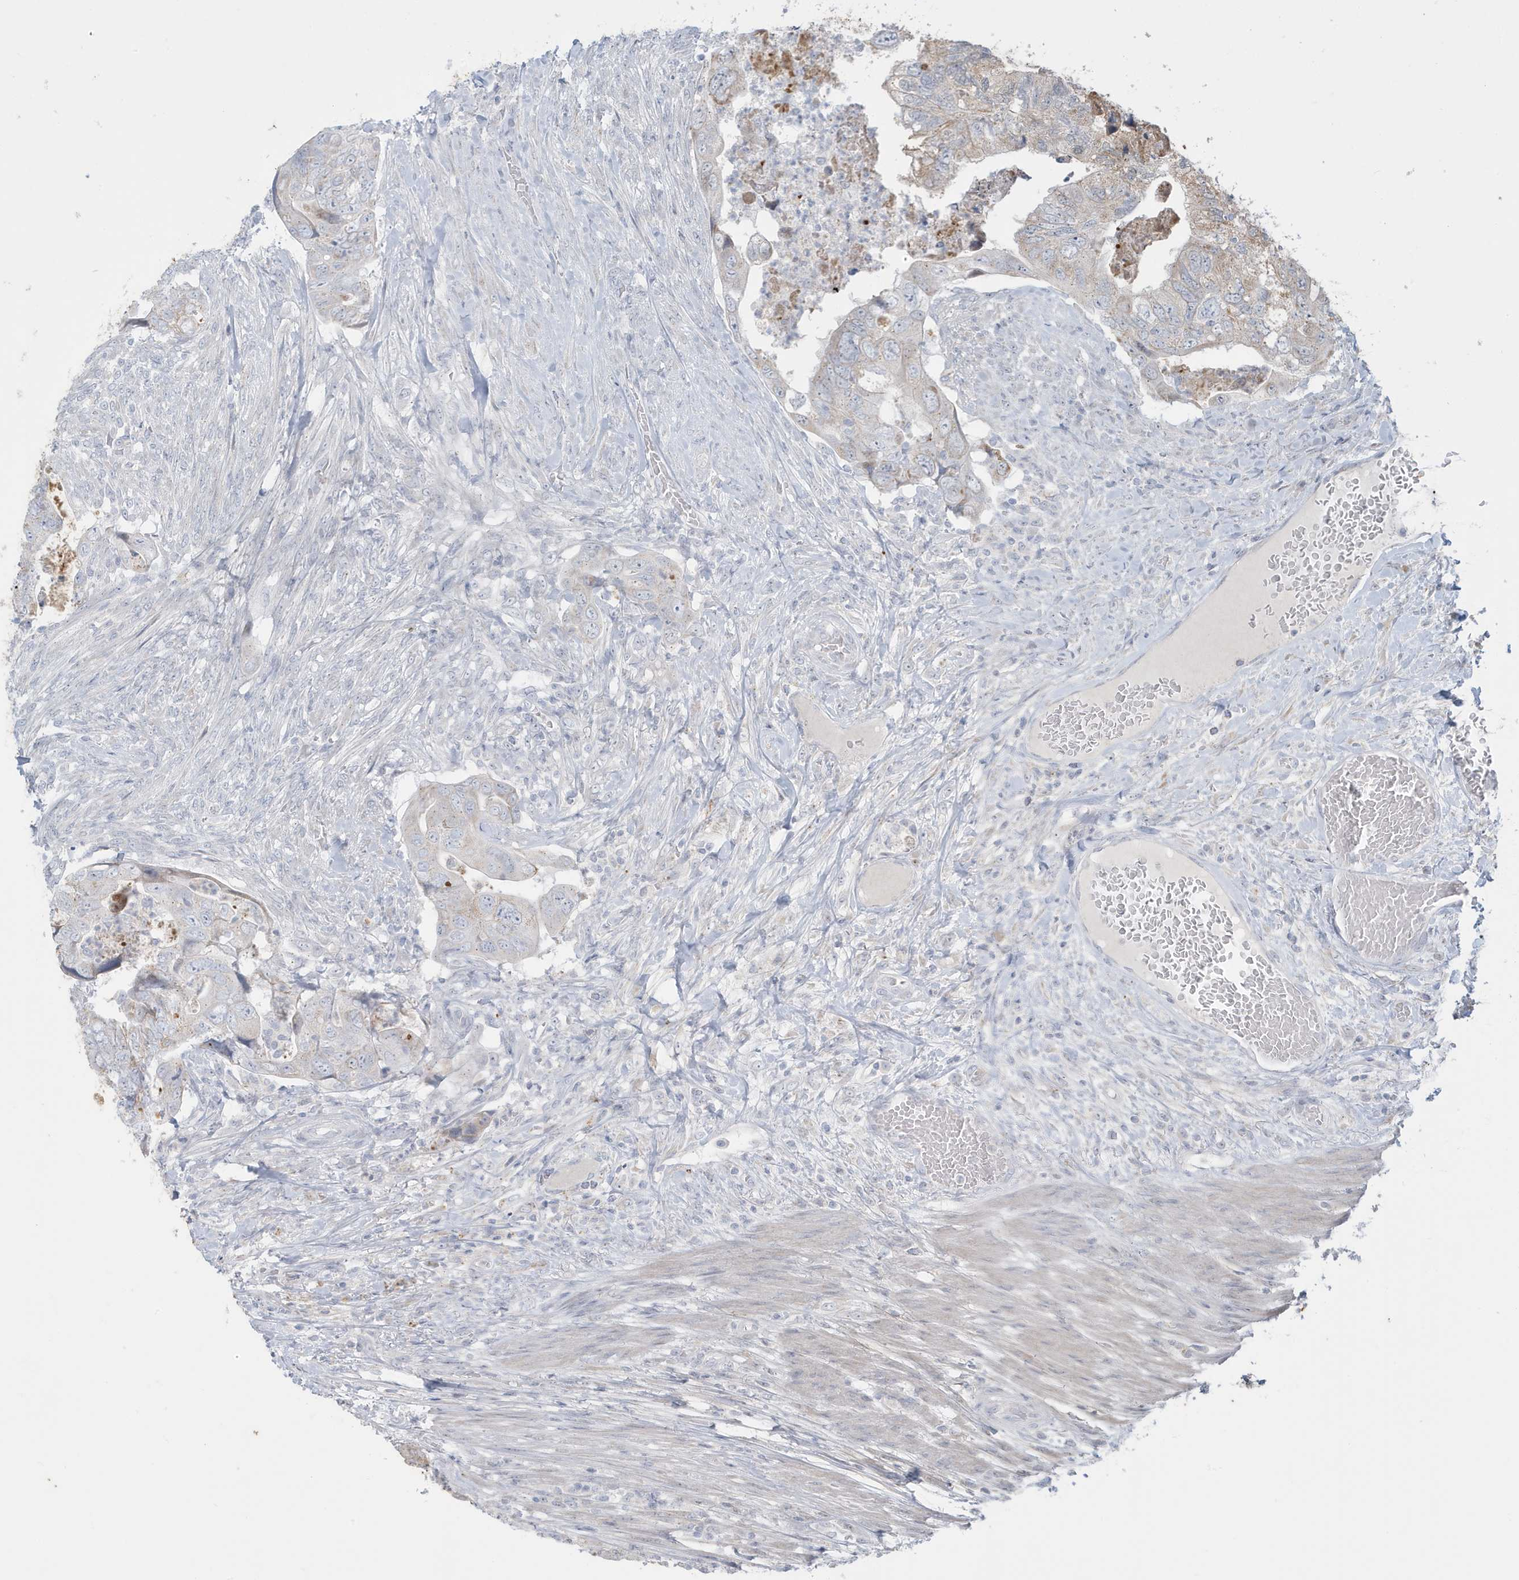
{"staining": {"intensity": "weak", "quantity": "<25%", "location": "cytoplasmic/membranous"}, "tissue": "colorectal cancer", "cell_type": "Tumor cells", "image_type": "cancer", "snomed": [{"axis": "morphology", "description": "Adenocarcinoma, NOS"}, {"axis": "topography", "description": "Rectum"}], "caption": "A photomicrograph of human colorectal adenocarcinoma is negative for staining in tumor cells.", "gene": "FNDC1", "patient": {"sex": "male", "age": 63}}